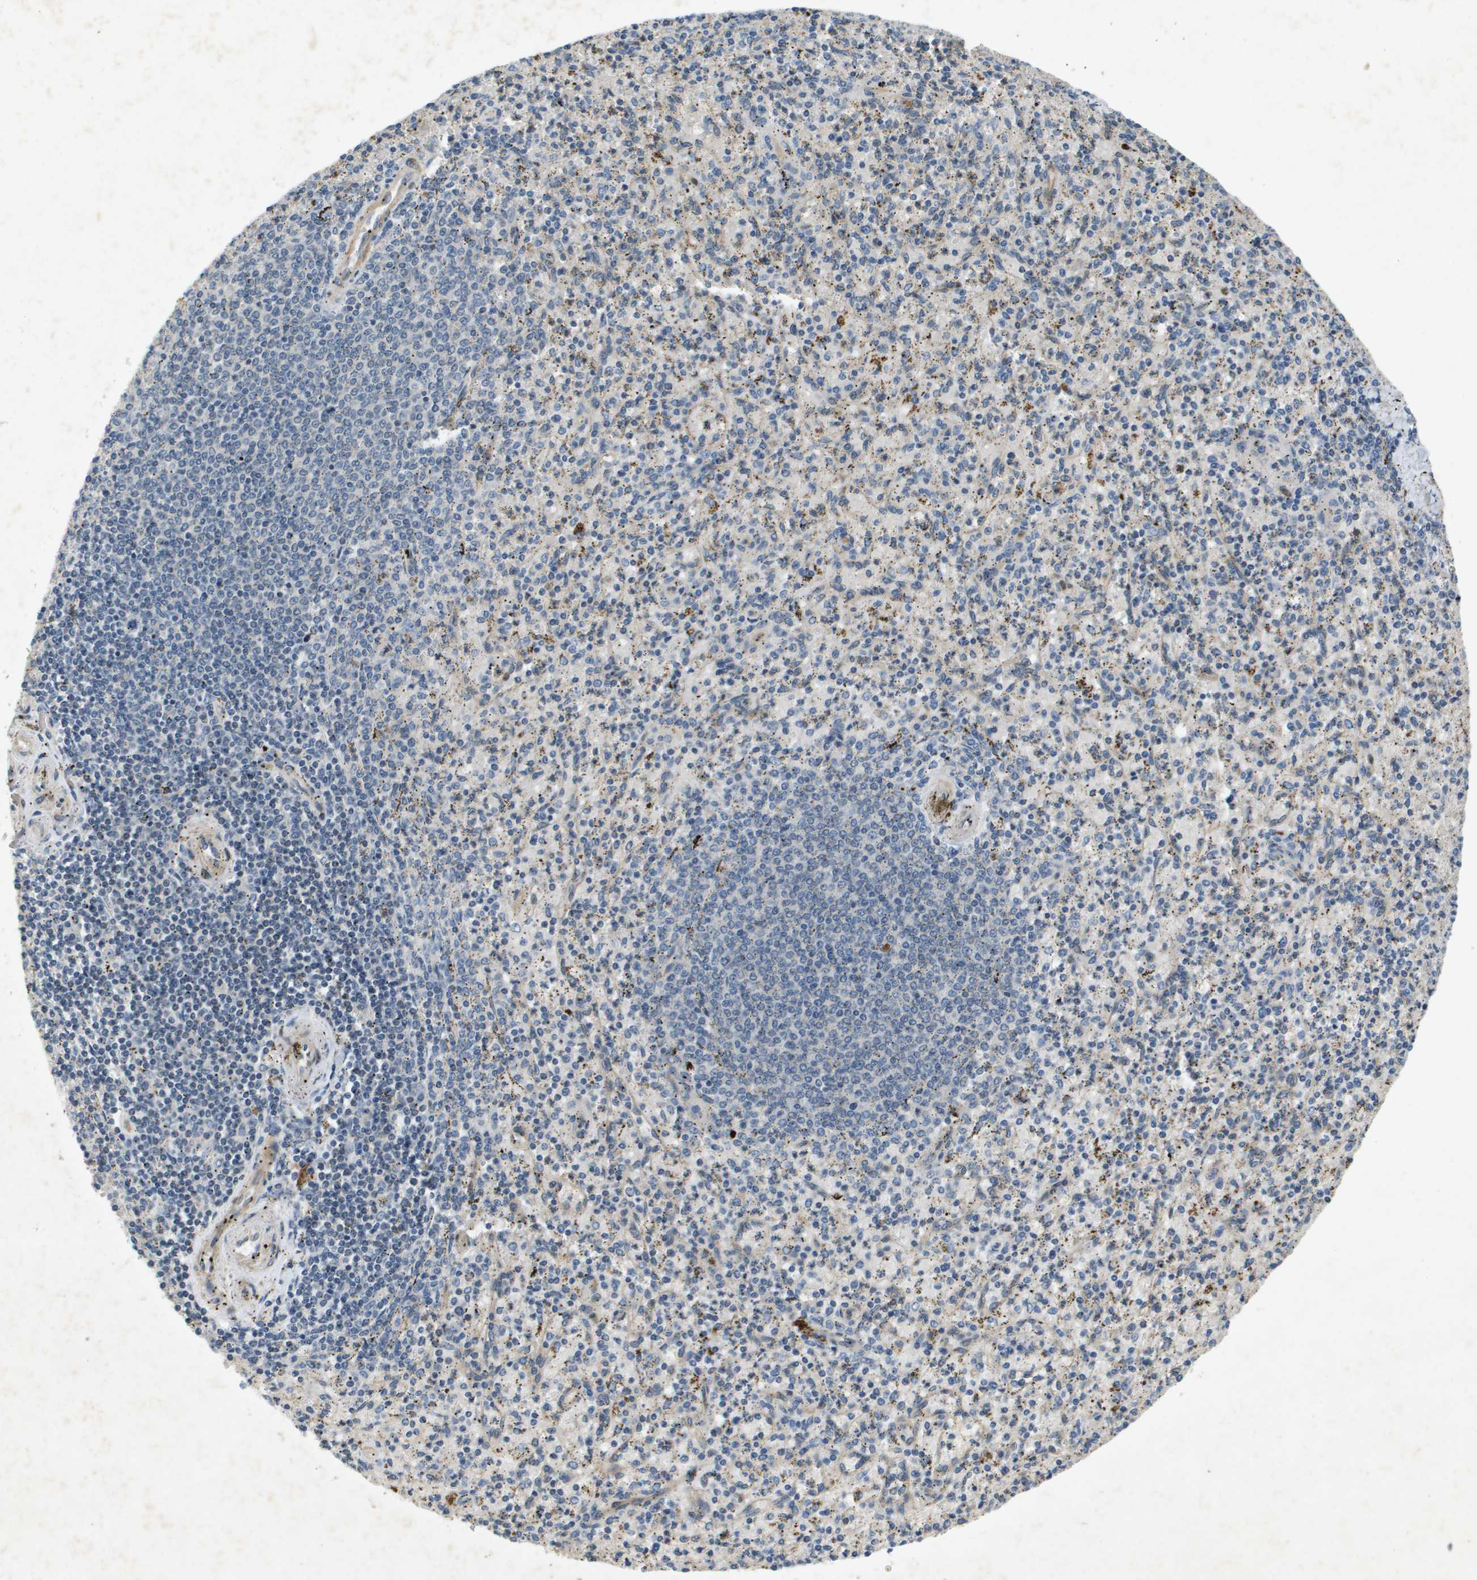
{"staining": {"intensity": "negative", "quantity": "none", "location": "none"}, "tissue": "spleen", "cell_type": "Cells in red pulp", "image_type": "normal", "snomed": [{"axis": "morphology", "description": "Normal tissue, NOS"}, {"axis": "topography", "description": "Spleen"}], "caption": "The immunohistochemistry image has no significant expression in cells in red pulp of spleen. Nuclei are stained in blue.", "gene": "PGAP3", "patient": {"sex": "male", "age": 72}}